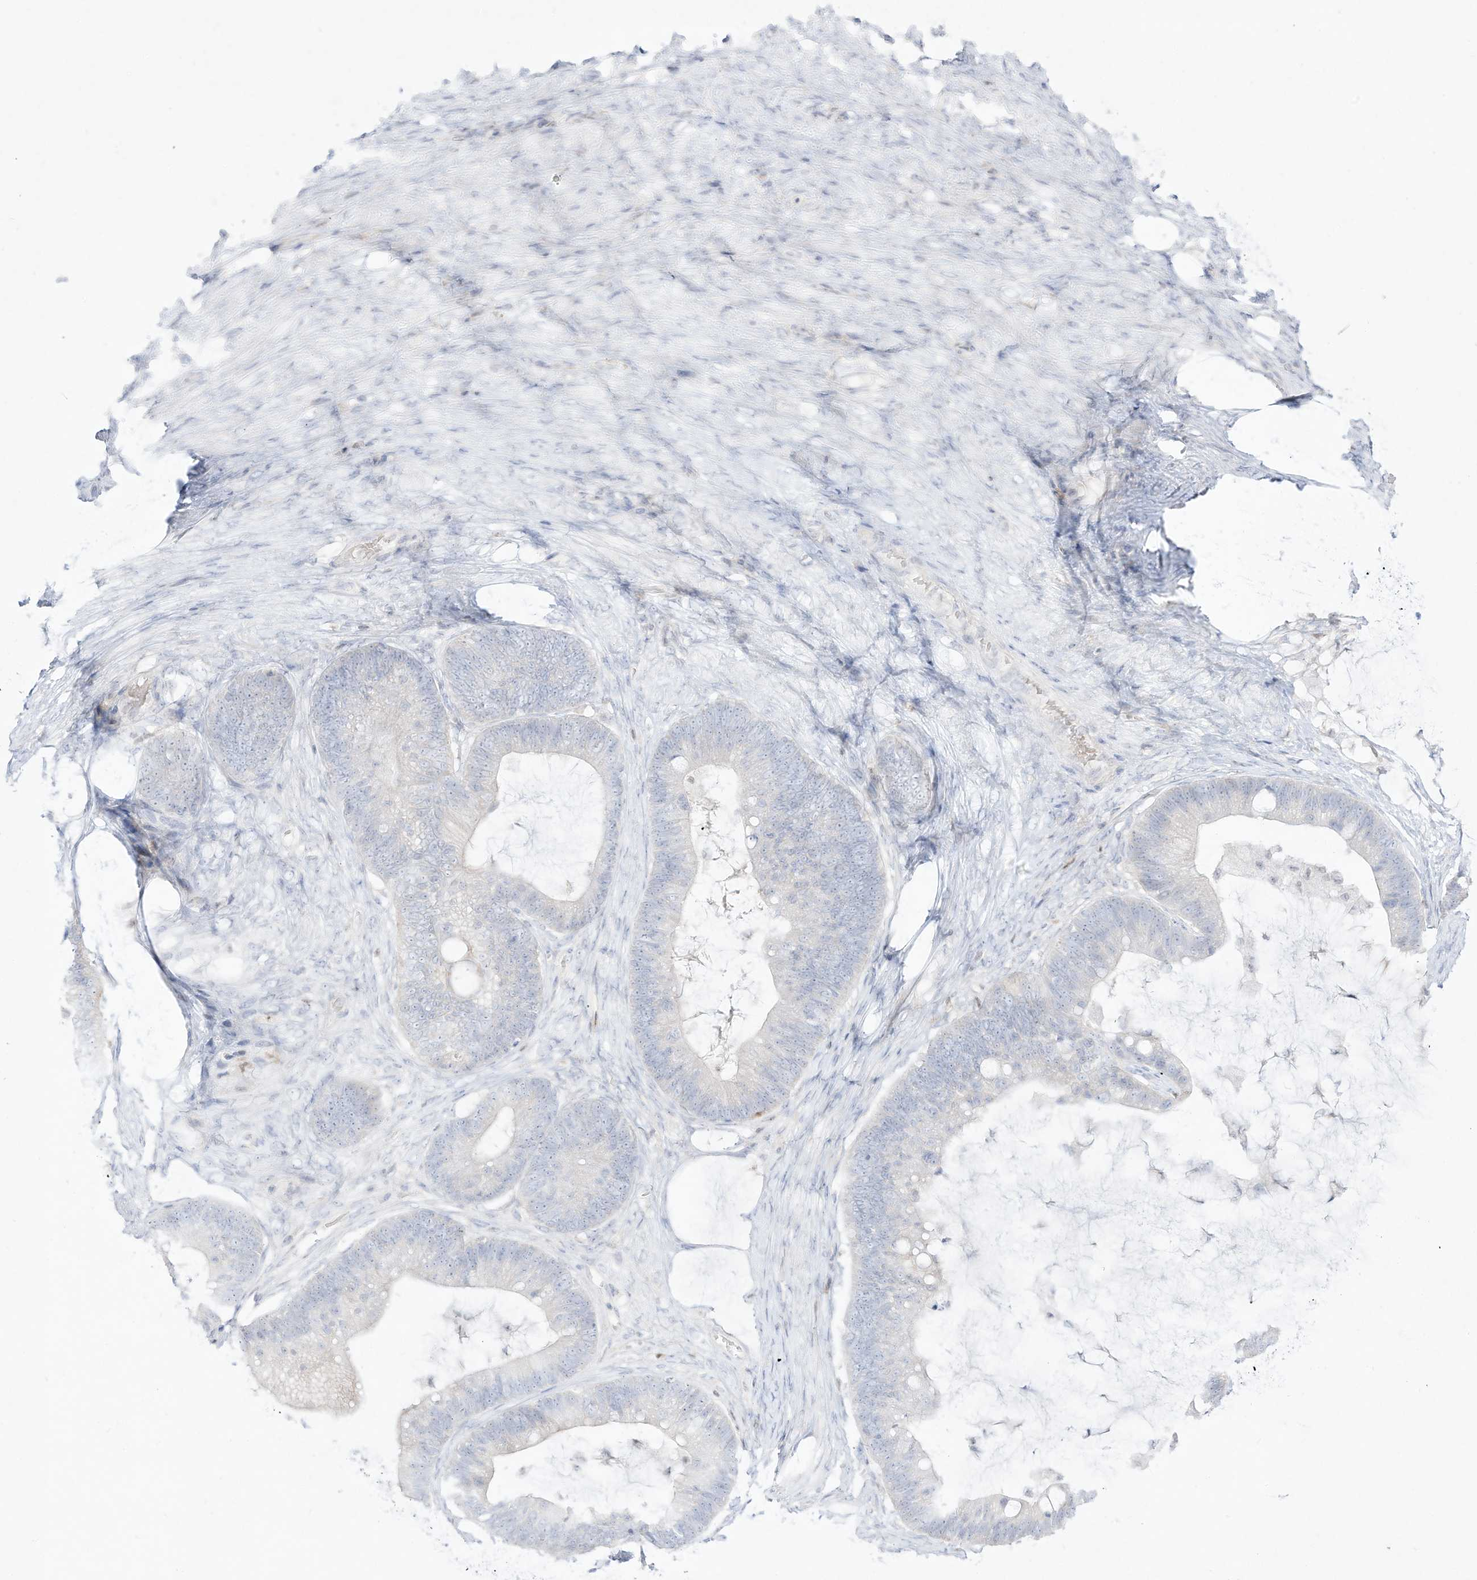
{"staining": {"intensity": "negative", "quantity": "none", "location": "none"}, "tissue": "ovarian cancer", "cell_type": "Tumor cells", "image_type": "cancer", "snomed": [{"axis": "morphology", "description": "Cystadenocarcinoma, mucinous, NOS"}, {"axis": "topography", "description": "Ovary"}], "caption": "This micrograph is of ovarian cancer stained with immunohistochemistry to label a protein in brown with the nuclei are counter-stained blue. There is no expression in tumor cells. (Brightfield microscopy of DAB IHC at high magnification).", "gene": "DMKN", "patient": {"sex": "female", "age": 61}}